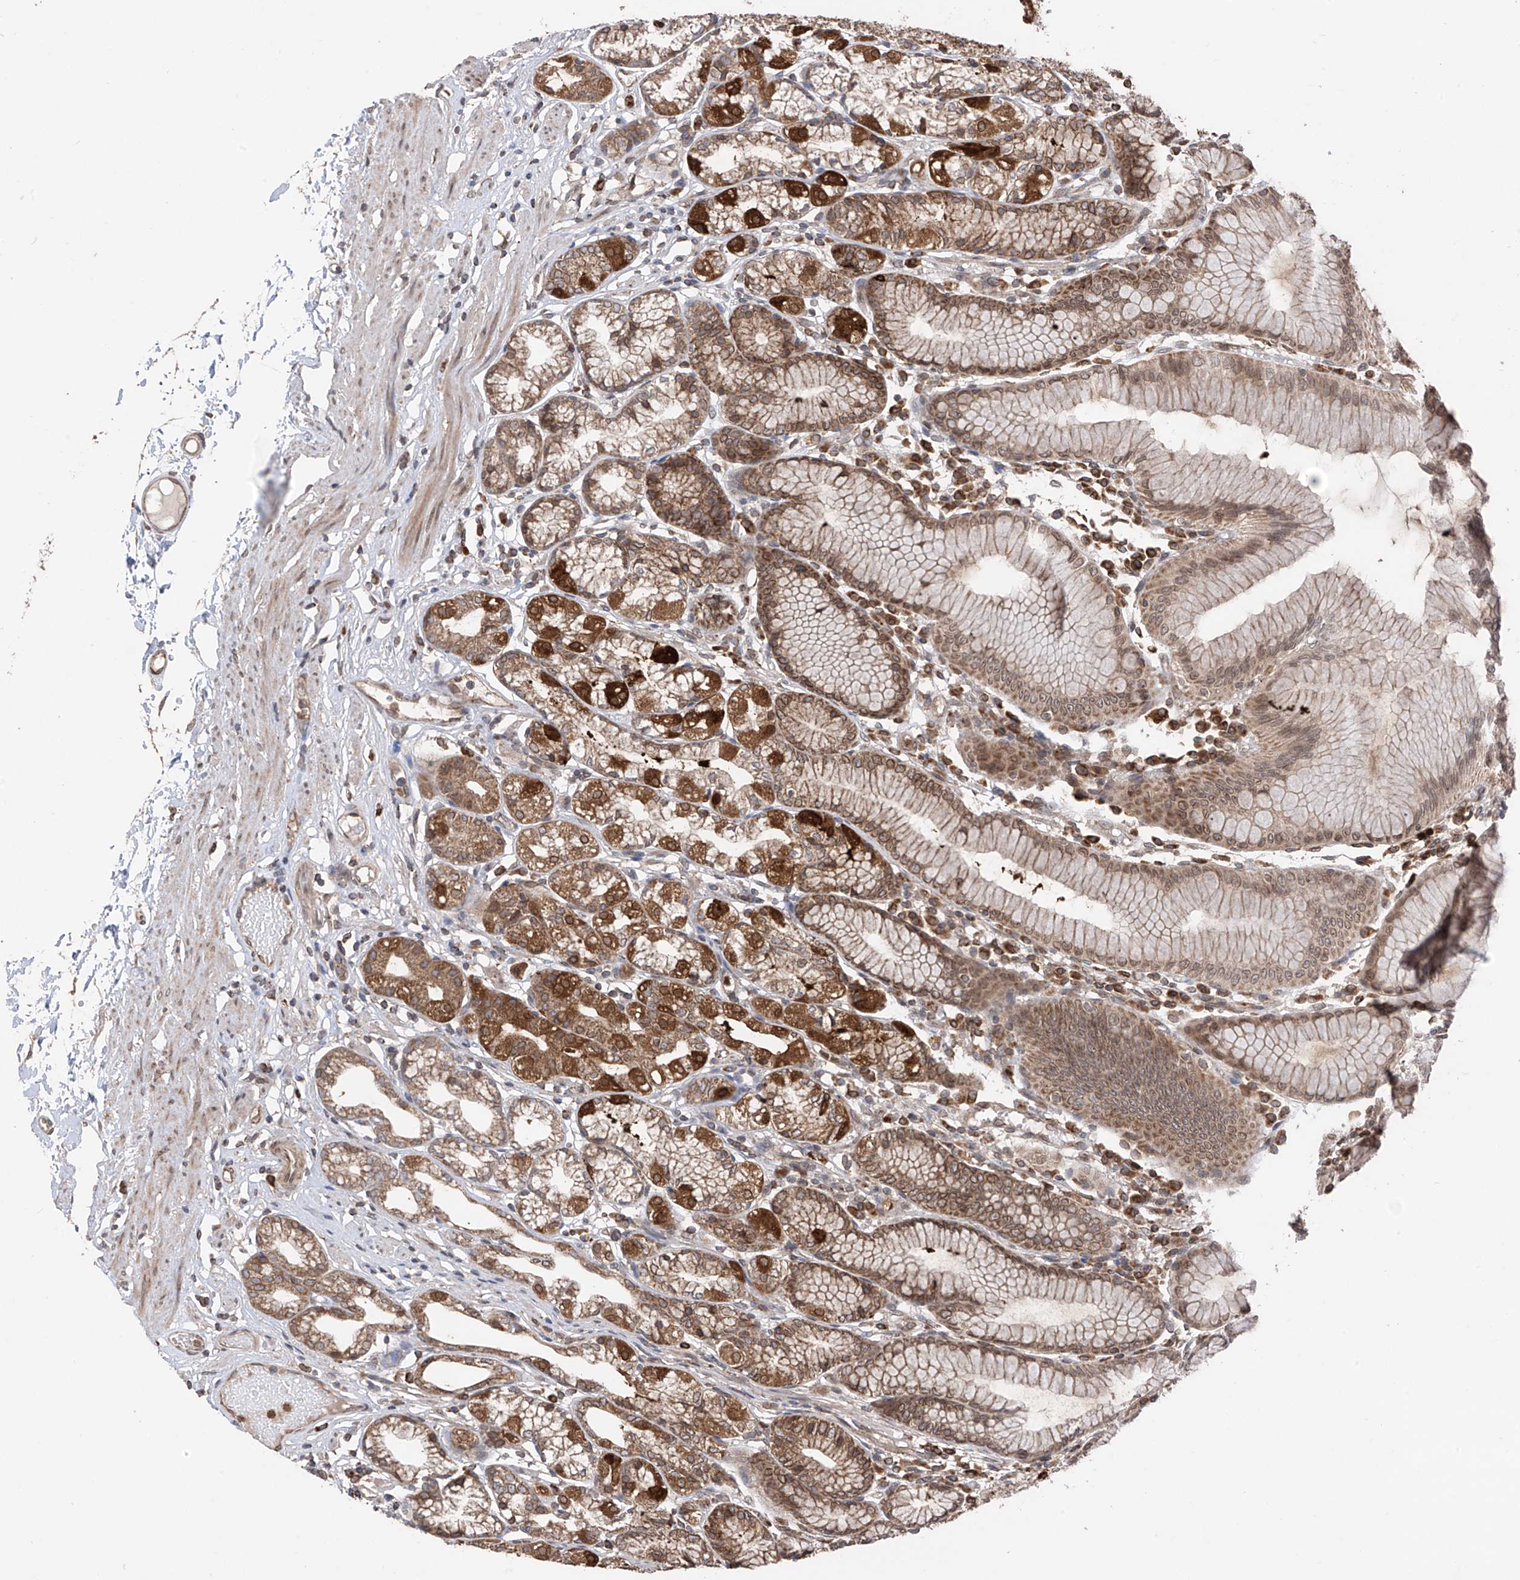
{"staining": {"intensity": "moderate", "quantity": ">75%", "location": "cytoplasmic/membranous"}, "tissue": "stomach", "cell_type": "Glandular cells", "image_type": "normal", "snomed": [{"axis": "morphology", "description": "Normal tissue, NOS"}, {"axis": "topography", "description": "Stomach"}], "caption": "A medium amount of moderate cytoplasmic/membranous positivity is seen in about >75% of glandular cells in normal stomach.", "gene": "AHCTF1", "patient": {"sex": "female", "age": 57}}